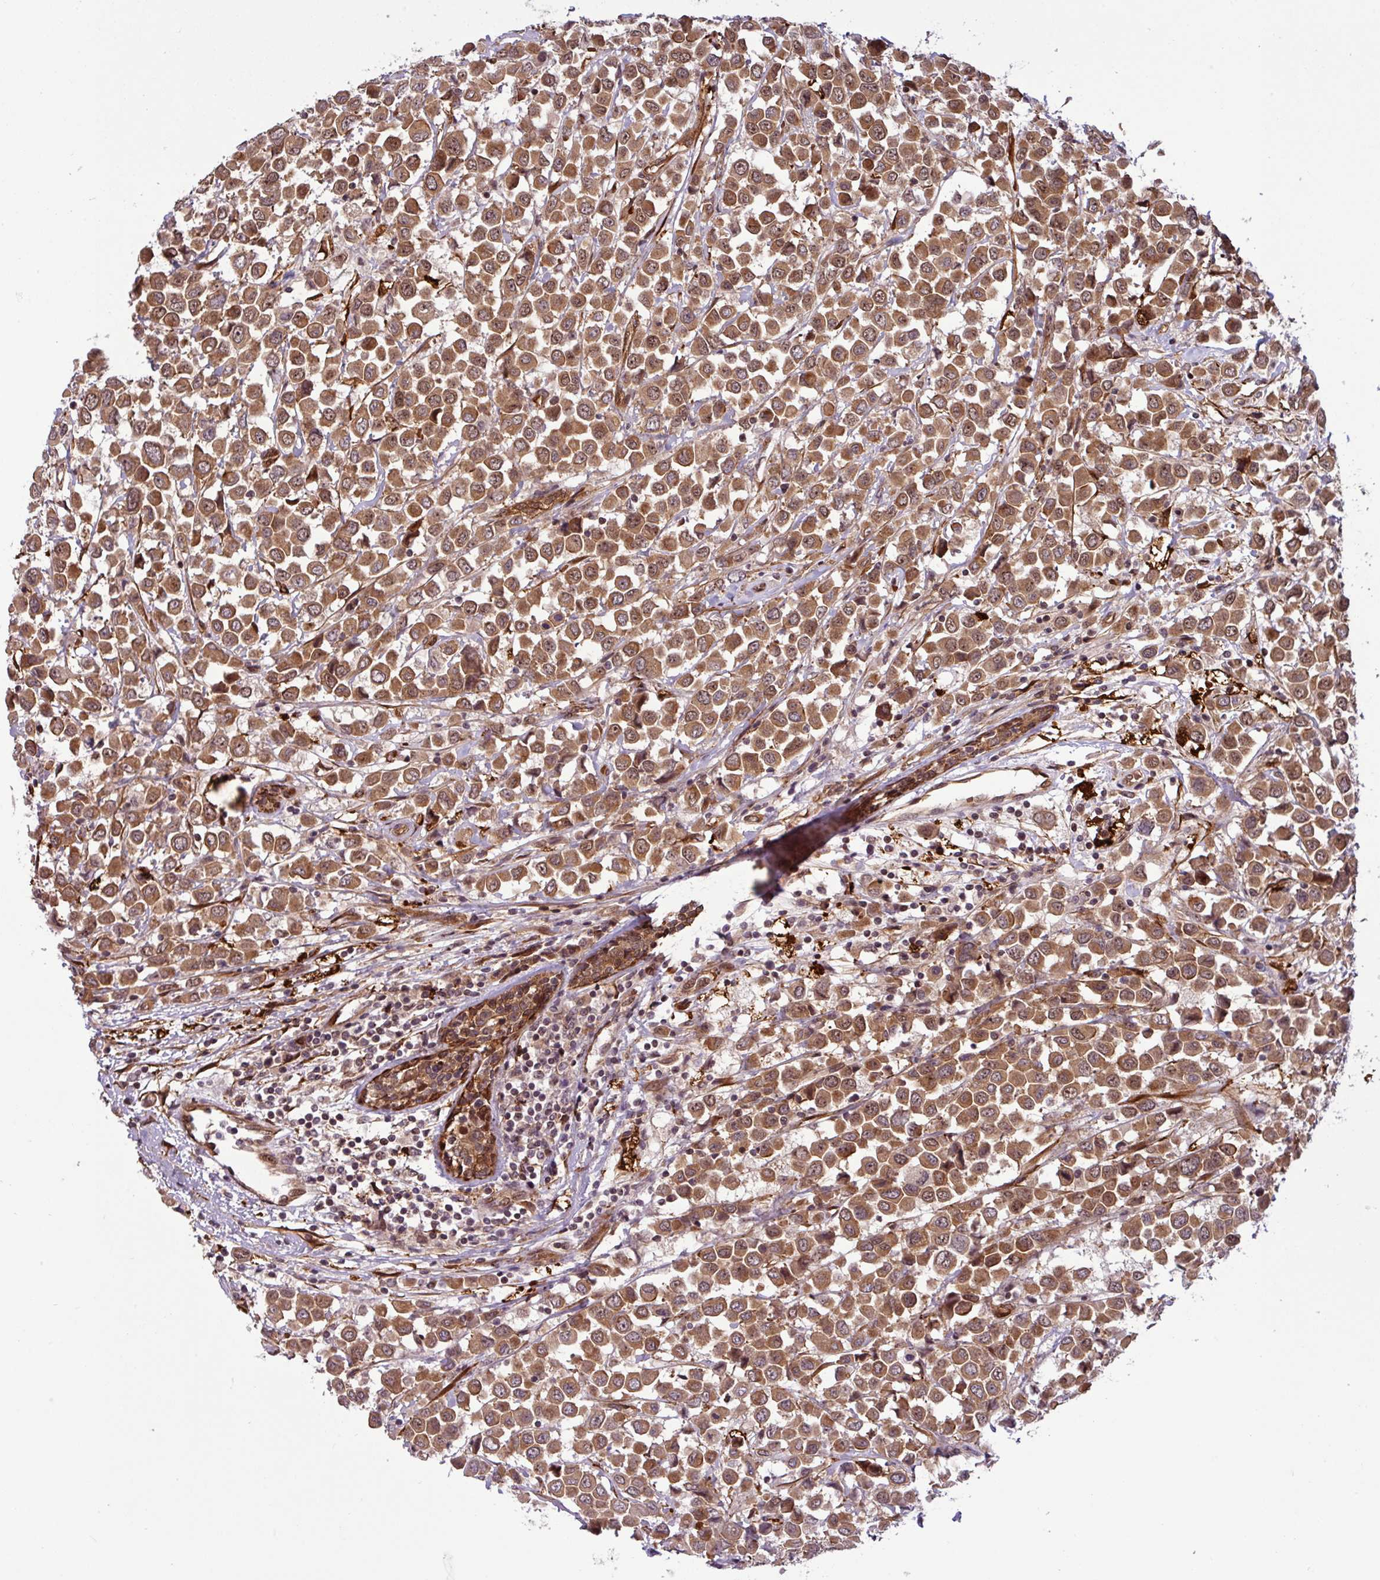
{"staining": {"intensity": "moderate", "quantity": ">75%", "location": "cytoplasmic/membranous,nuclear"}, "tissue": "breast cancer", "cell_type": "Tumor cells", "image_type": "cancer", "snomed": [{"axis": "morphology", "description": "Duct carcinoma"}, {"axis": "topography", "description": "Breast"}], "caption": "The immunohistochemical stain shows moderate cytoplasmic/membranous and nuclear expression in tumor cells of breast invasive ductal carcinoma tissue.", "gene": "C7orf50", "patient": {"sex": "female", "age": 61}}